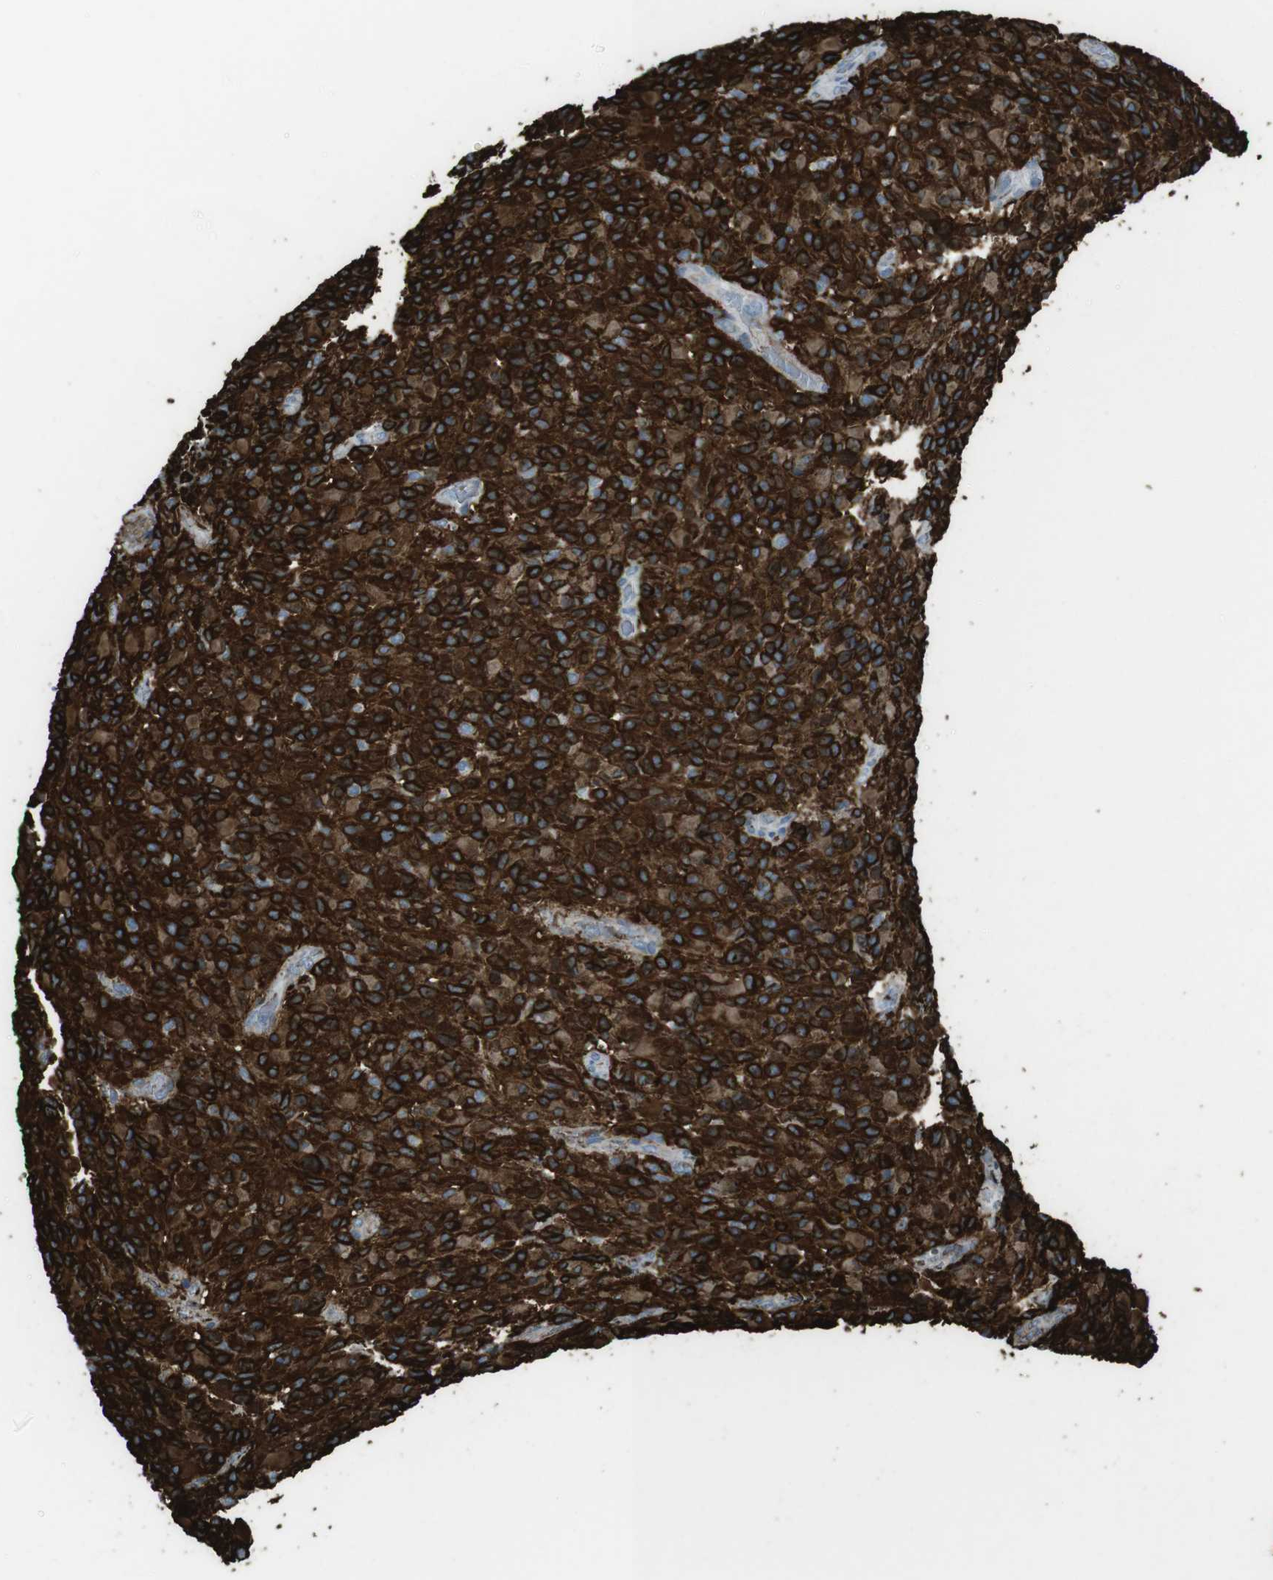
{"staining": {"intensity": "strong", "quantity": ">75%", "location": "cytoplasmic/membranous"}, "tissue": "glioma", "cell_type": "Tumor cells", "image_type": "cancer", "snomed": [{"axis": "morphology", "description": "Glioma, malignant, High grade"}, {"axis": "topography", "description": "Brain"}], "caption": "Tumor cells demonstrate high levels of strong cytoplasmic/membranous expression in approximately >75% of cells in high-grade glioma (malignant).", "gene": "TUBB2A", "patient": {"sex": "male", "age": 71}}